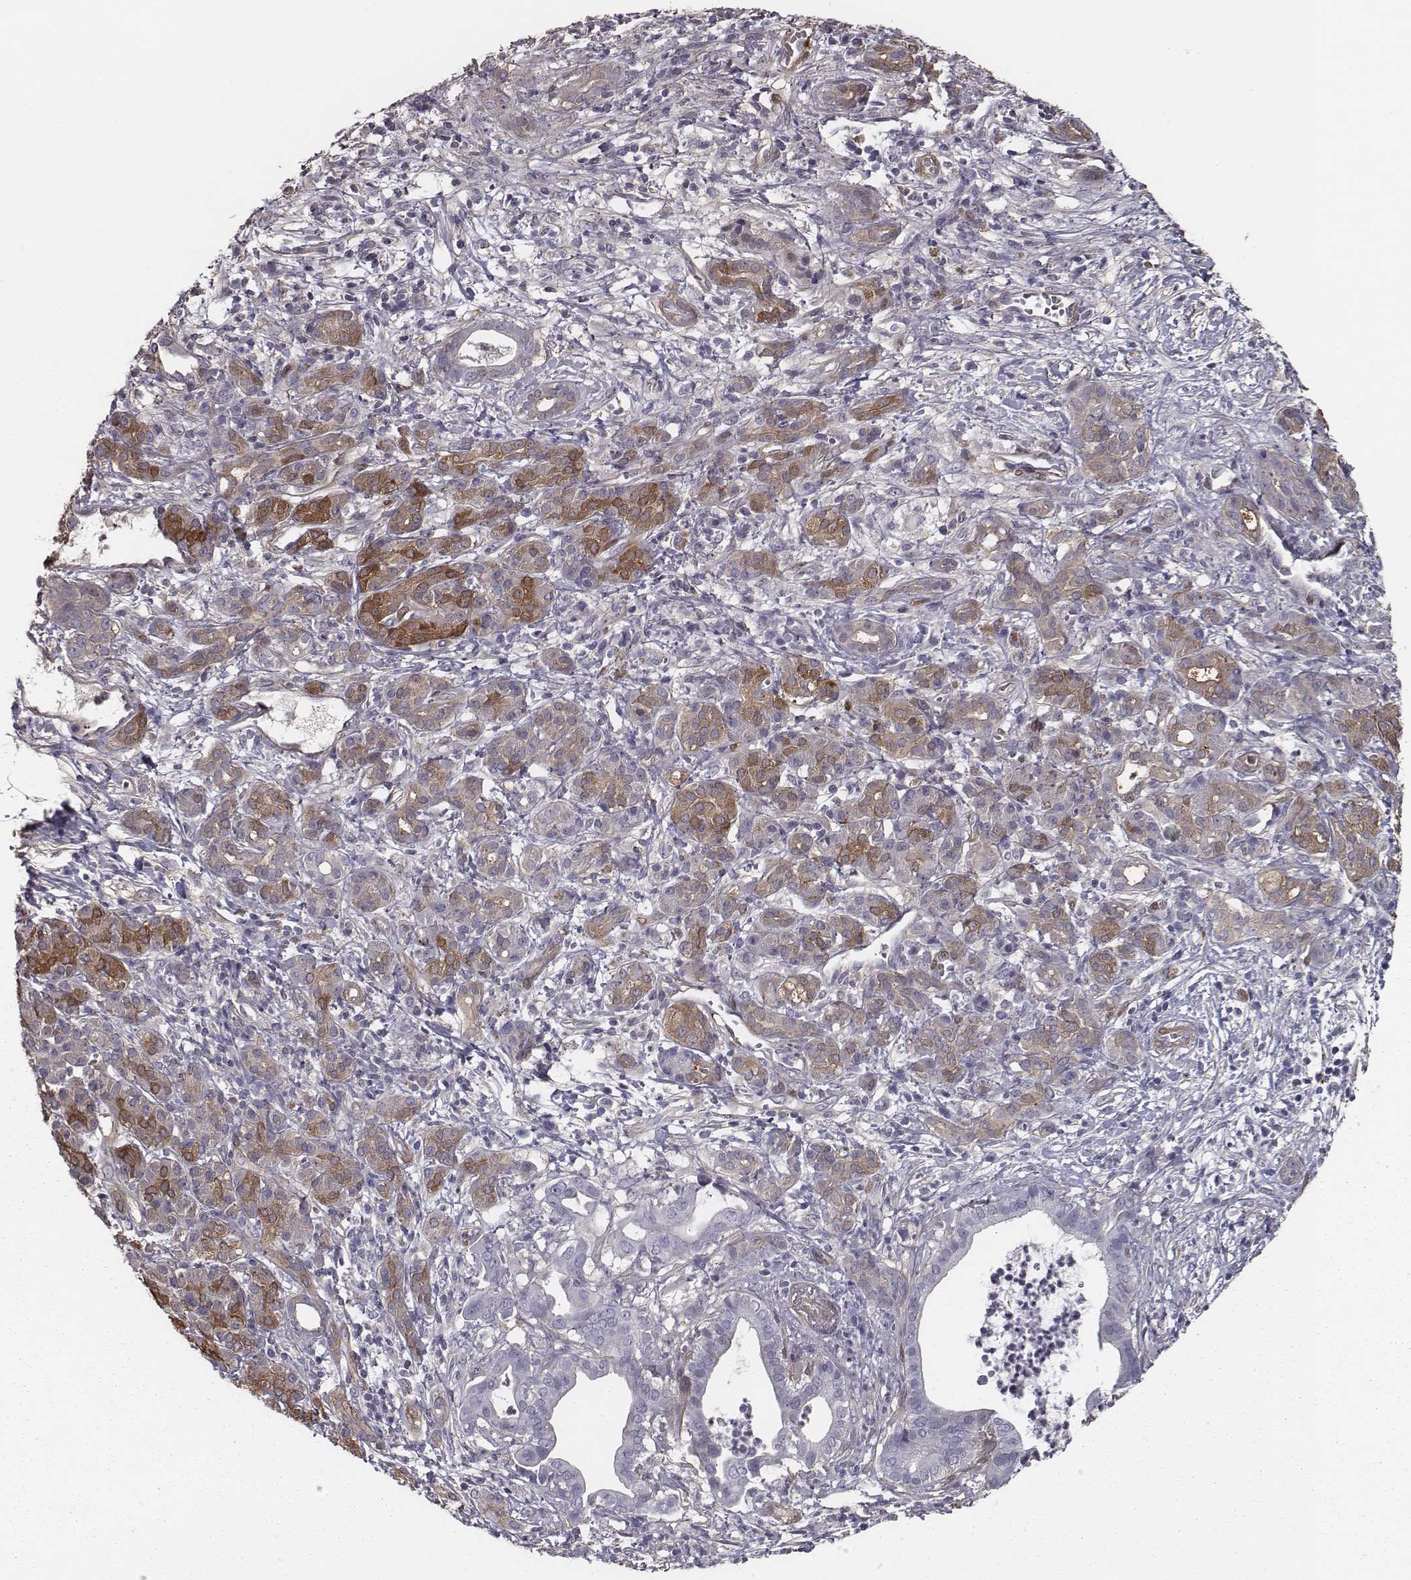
{"staining": {"intensity": "moderate", "quantity": "<25%", "location": "cytoplasmic/membranous"}, "tissue": "pancreatic cancer", "cell_type": "Tumor cells", "image_type": "cancer", "snomed": [{"axis": "morphology", "description": "Adenocarcinoma, NOS"}, {"axis": "topography", "description": "Pancreas"}], "caption": "Immunohistochemistry micrograph of pancreatic cancer stained for a protein (brown), which reveals low levels of moderate cytoplasmic/membranous expression in approximately <25% of tumor cells.", "gene": "ISYNA1", "patient": {"sex": "male", "age": 61}}